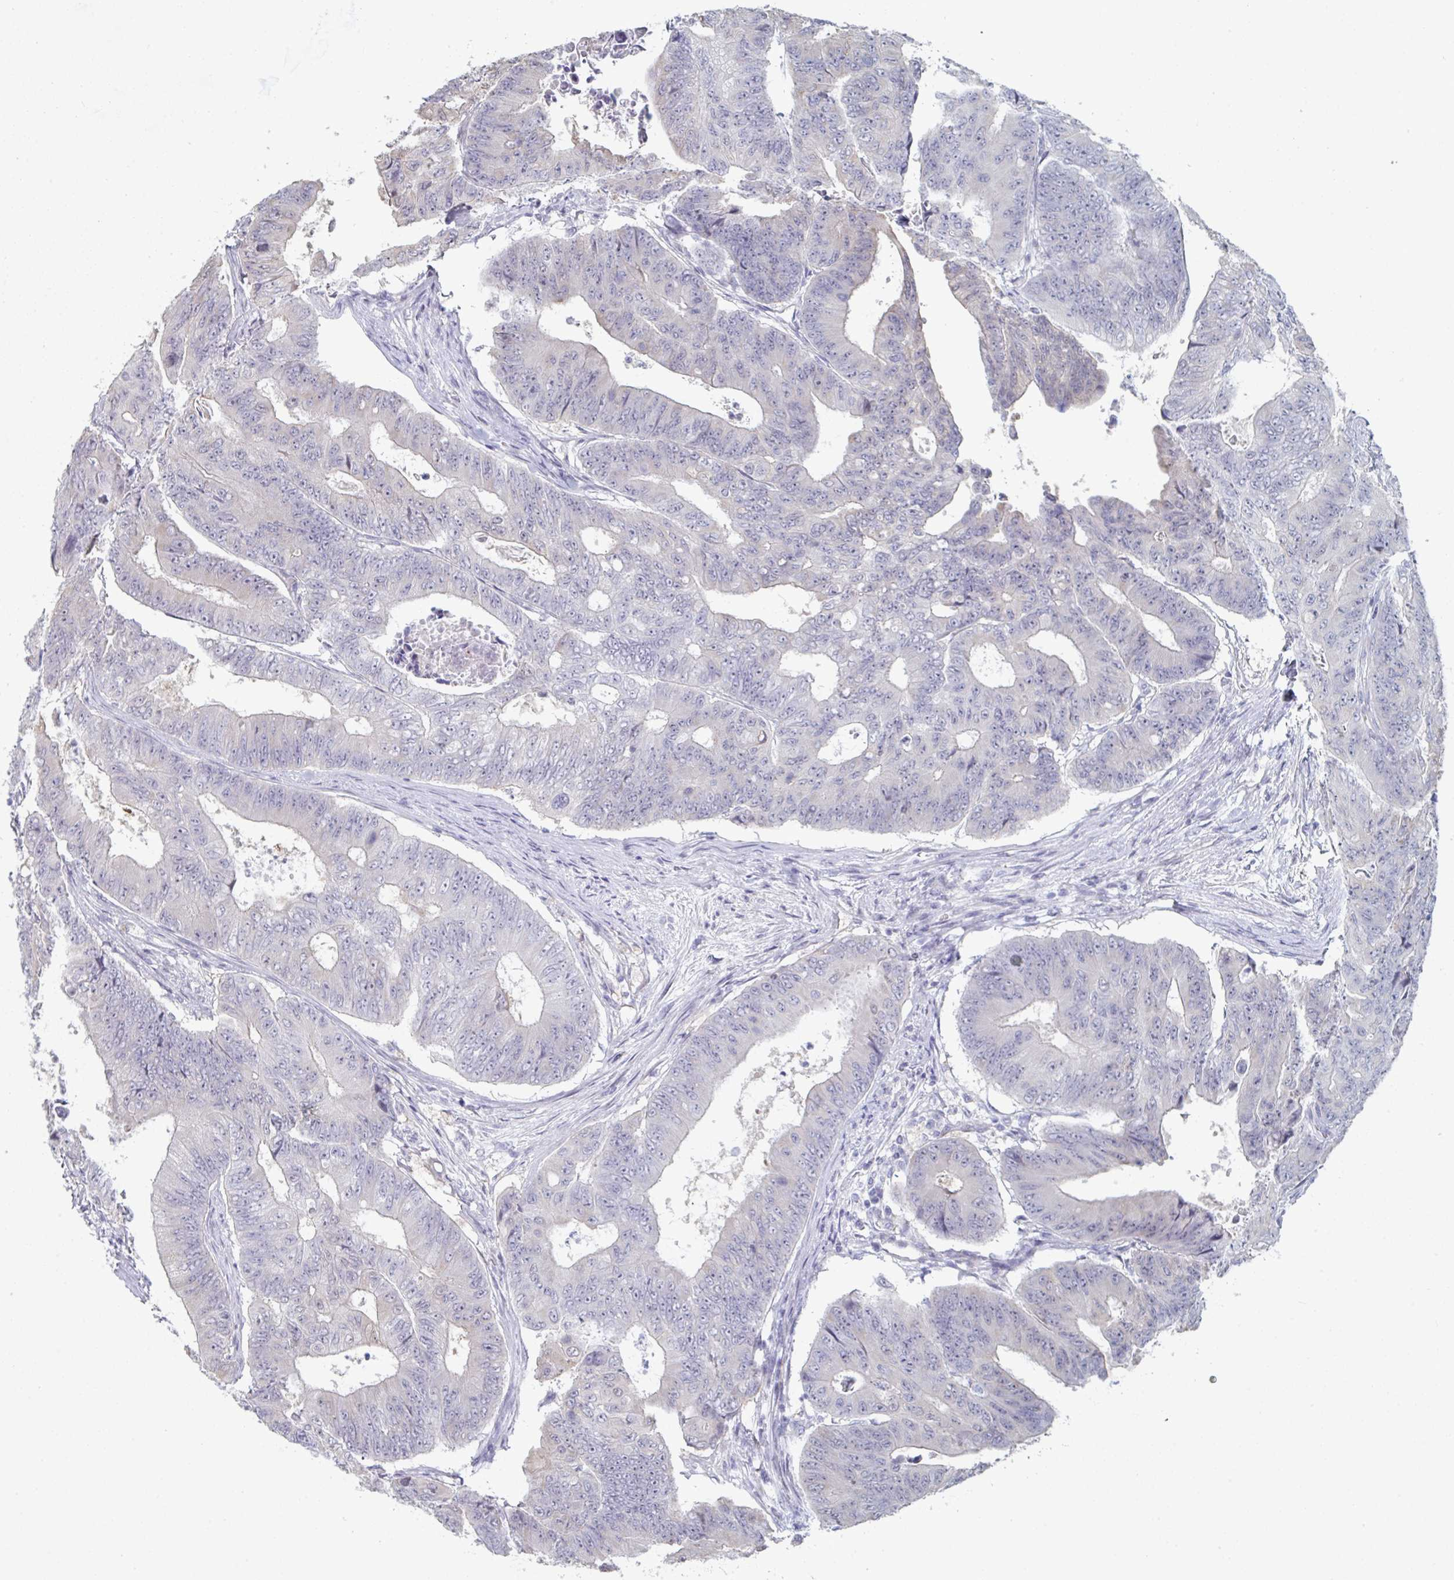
{"staining": {"intensity": "negative", "quantity": "none", "location": "none"}, "tissue": "colorectal cancer", "cell_type": "Tumor cells", "image_type": "cancer", "snomed": [{"axis": "morphology", "description": "Adenocarcinoma, NOS"}, {"axis": "topography", "description": "Colon"}], "caption": "This is a photomicrograph of immunohistochemistry staining of adenocarcinoma (colorectal), which shows no staining in tumor cells.", "gene": "FOXA1", "patient": {"sex": "female", "age": 48}}